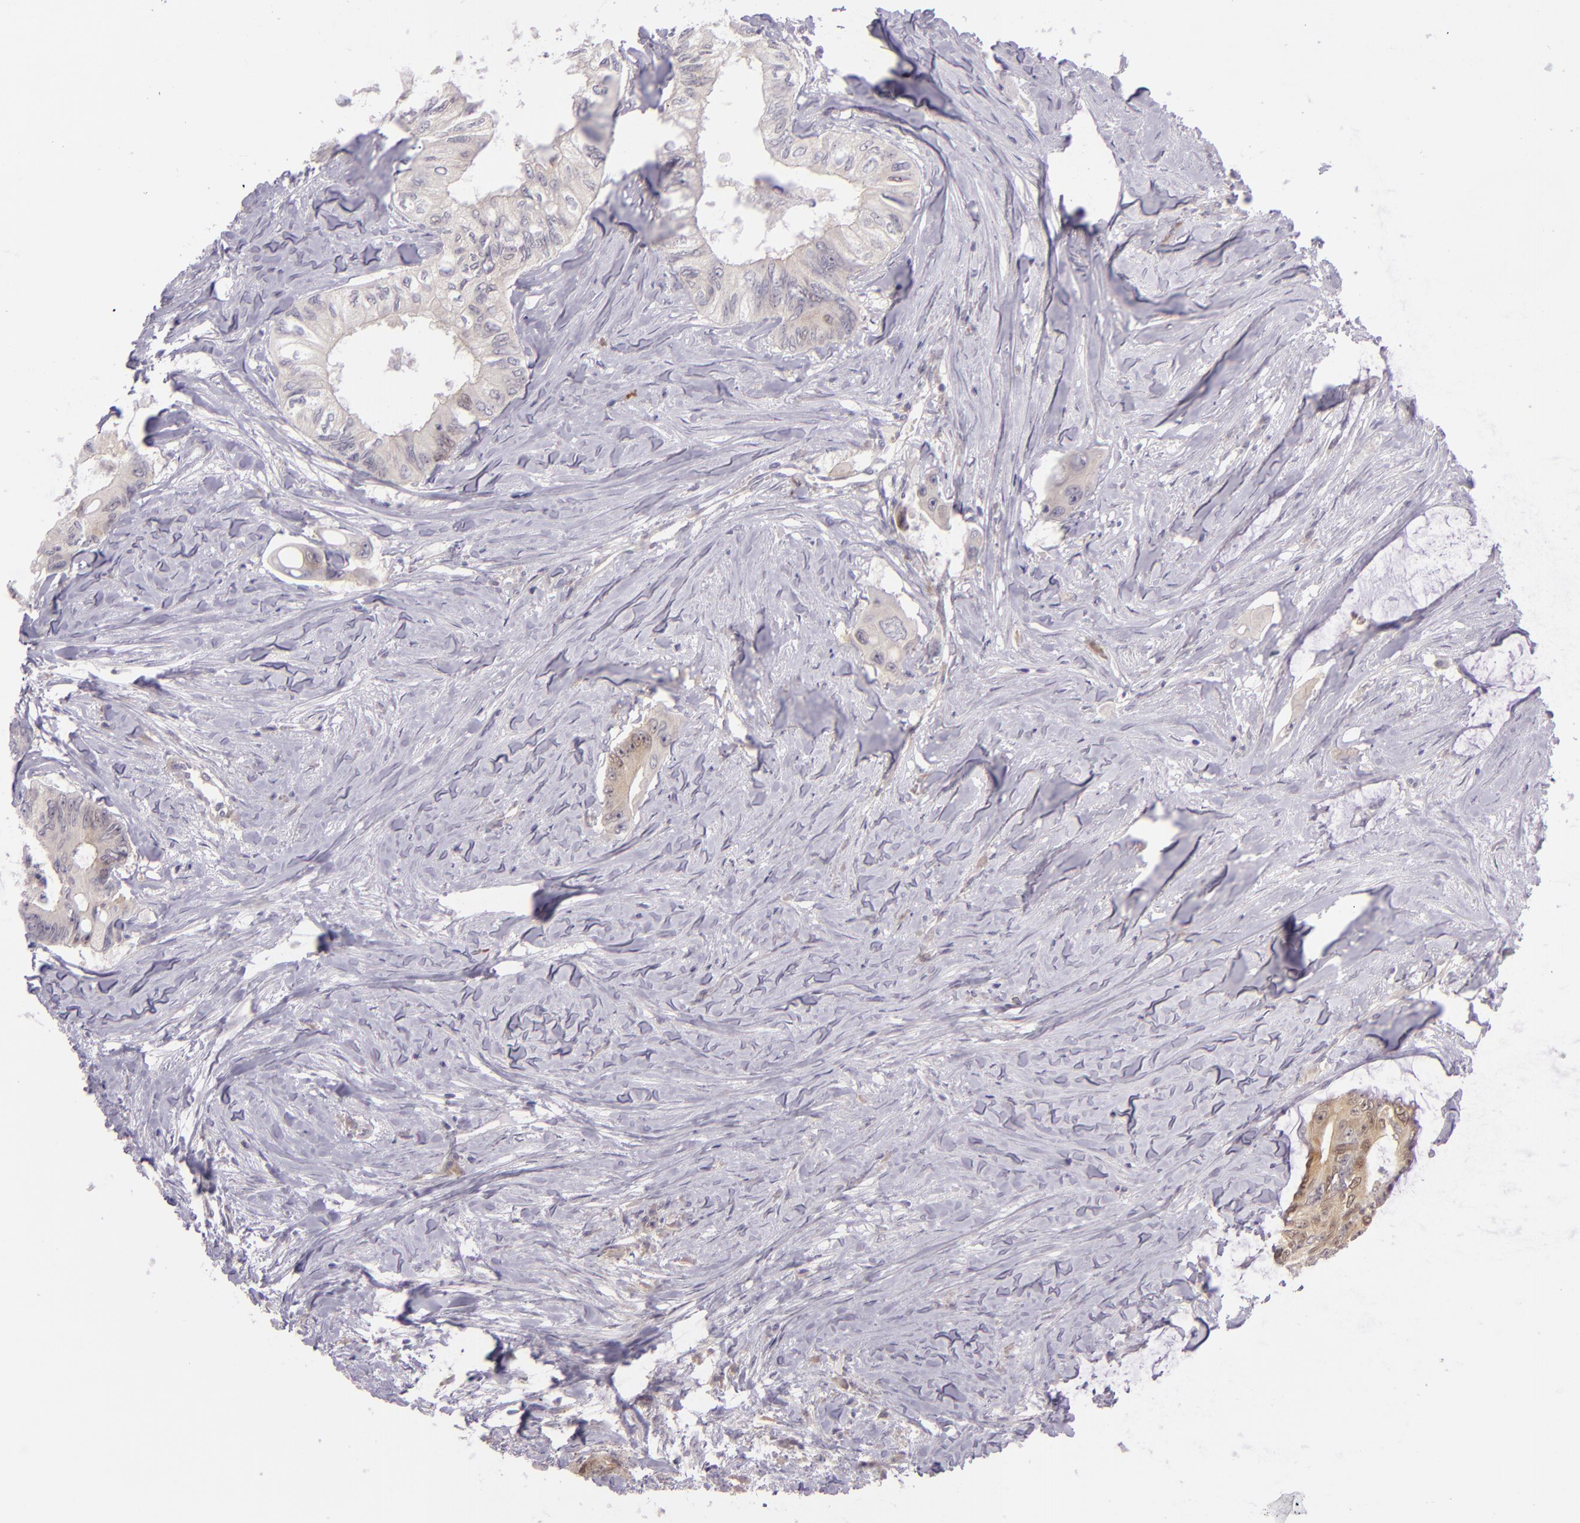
{"staining": {"intensity": "moderate", "quantity": ">75%", "location": "cytoplasmic/membranous,nuclear"}, "tissue": "colorectal cancer", "cell_type": "Tumor cells", "image_type": "cancer", "snomed": [{"axis": "morphology", "description": "Adenocarcinoma, NOS"}, {"axis": "topography", "description": "Colon"}], "caption": "There is medium levels of moderate cytoplasmic/membranous and nuclear positivity in tumor cells of colorectal adenocarcinoma, as demonstrated by immunohistochemical staining (brown color).", "gene": "CSE1L", "patient": {"sex": "male", "age": 65}}